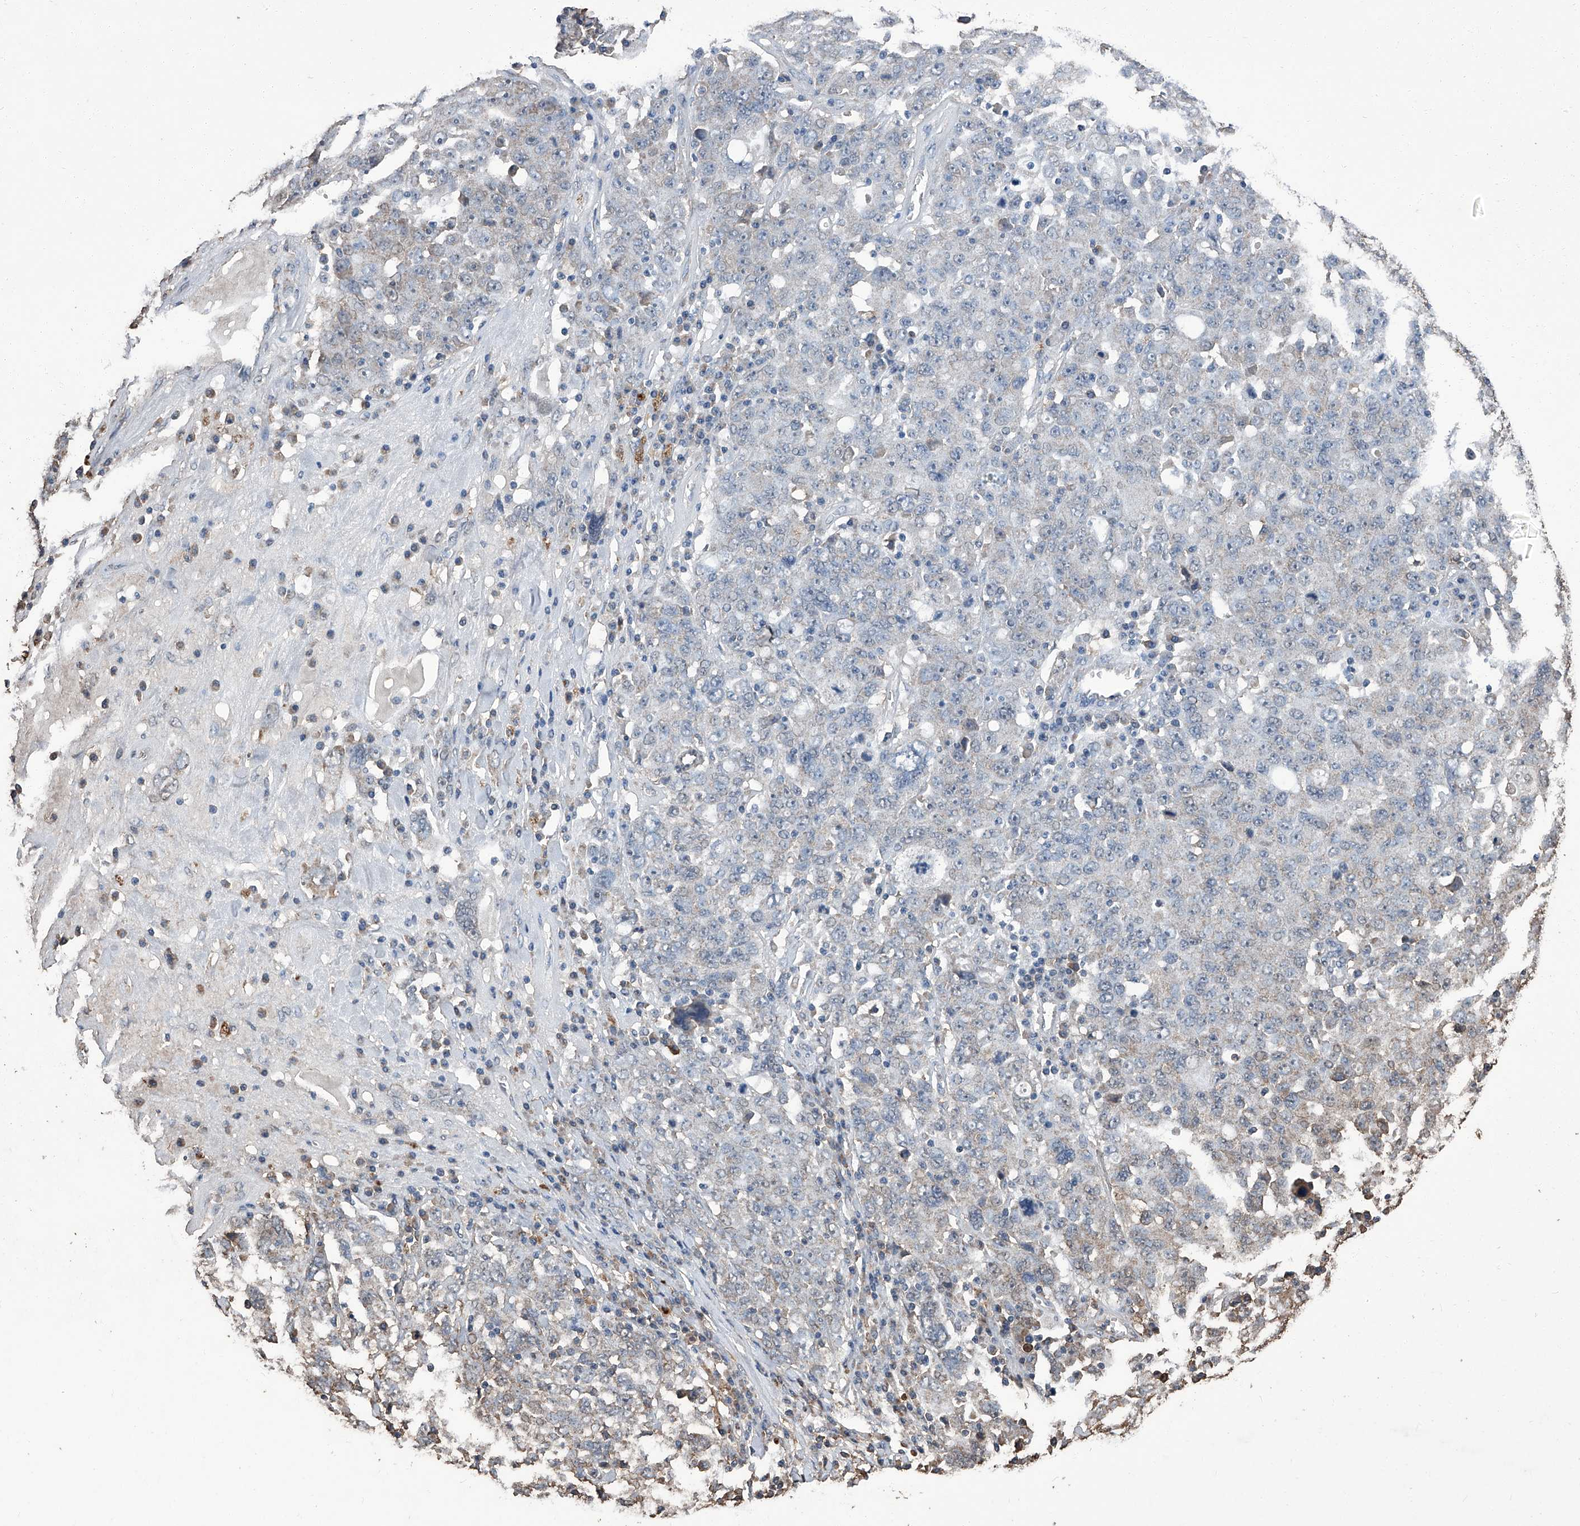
{"staining": {"intensity": "moderate", "quantity": "<25%", "location": "cytoplasmic/membranous"}, "tissue": "ovarian cancer", "cell_type": "Tumor cells", "image_type": "cancer", "snomed": [{"axis": "morphology", "description": "Carcinoma, endometroid"}, {"axis": "topography", "description": "Ovary"}], "caption": "A brown stain highlights moderate cytoplasmic/membranous staining of a protein in endometroid carcinoma (ovarian) tumor cells. (brown staining indicates protein expression, while blue staining denotes nuclei).", "gene": "STARD7", "patient": {"sex": "female", "age": 62}}